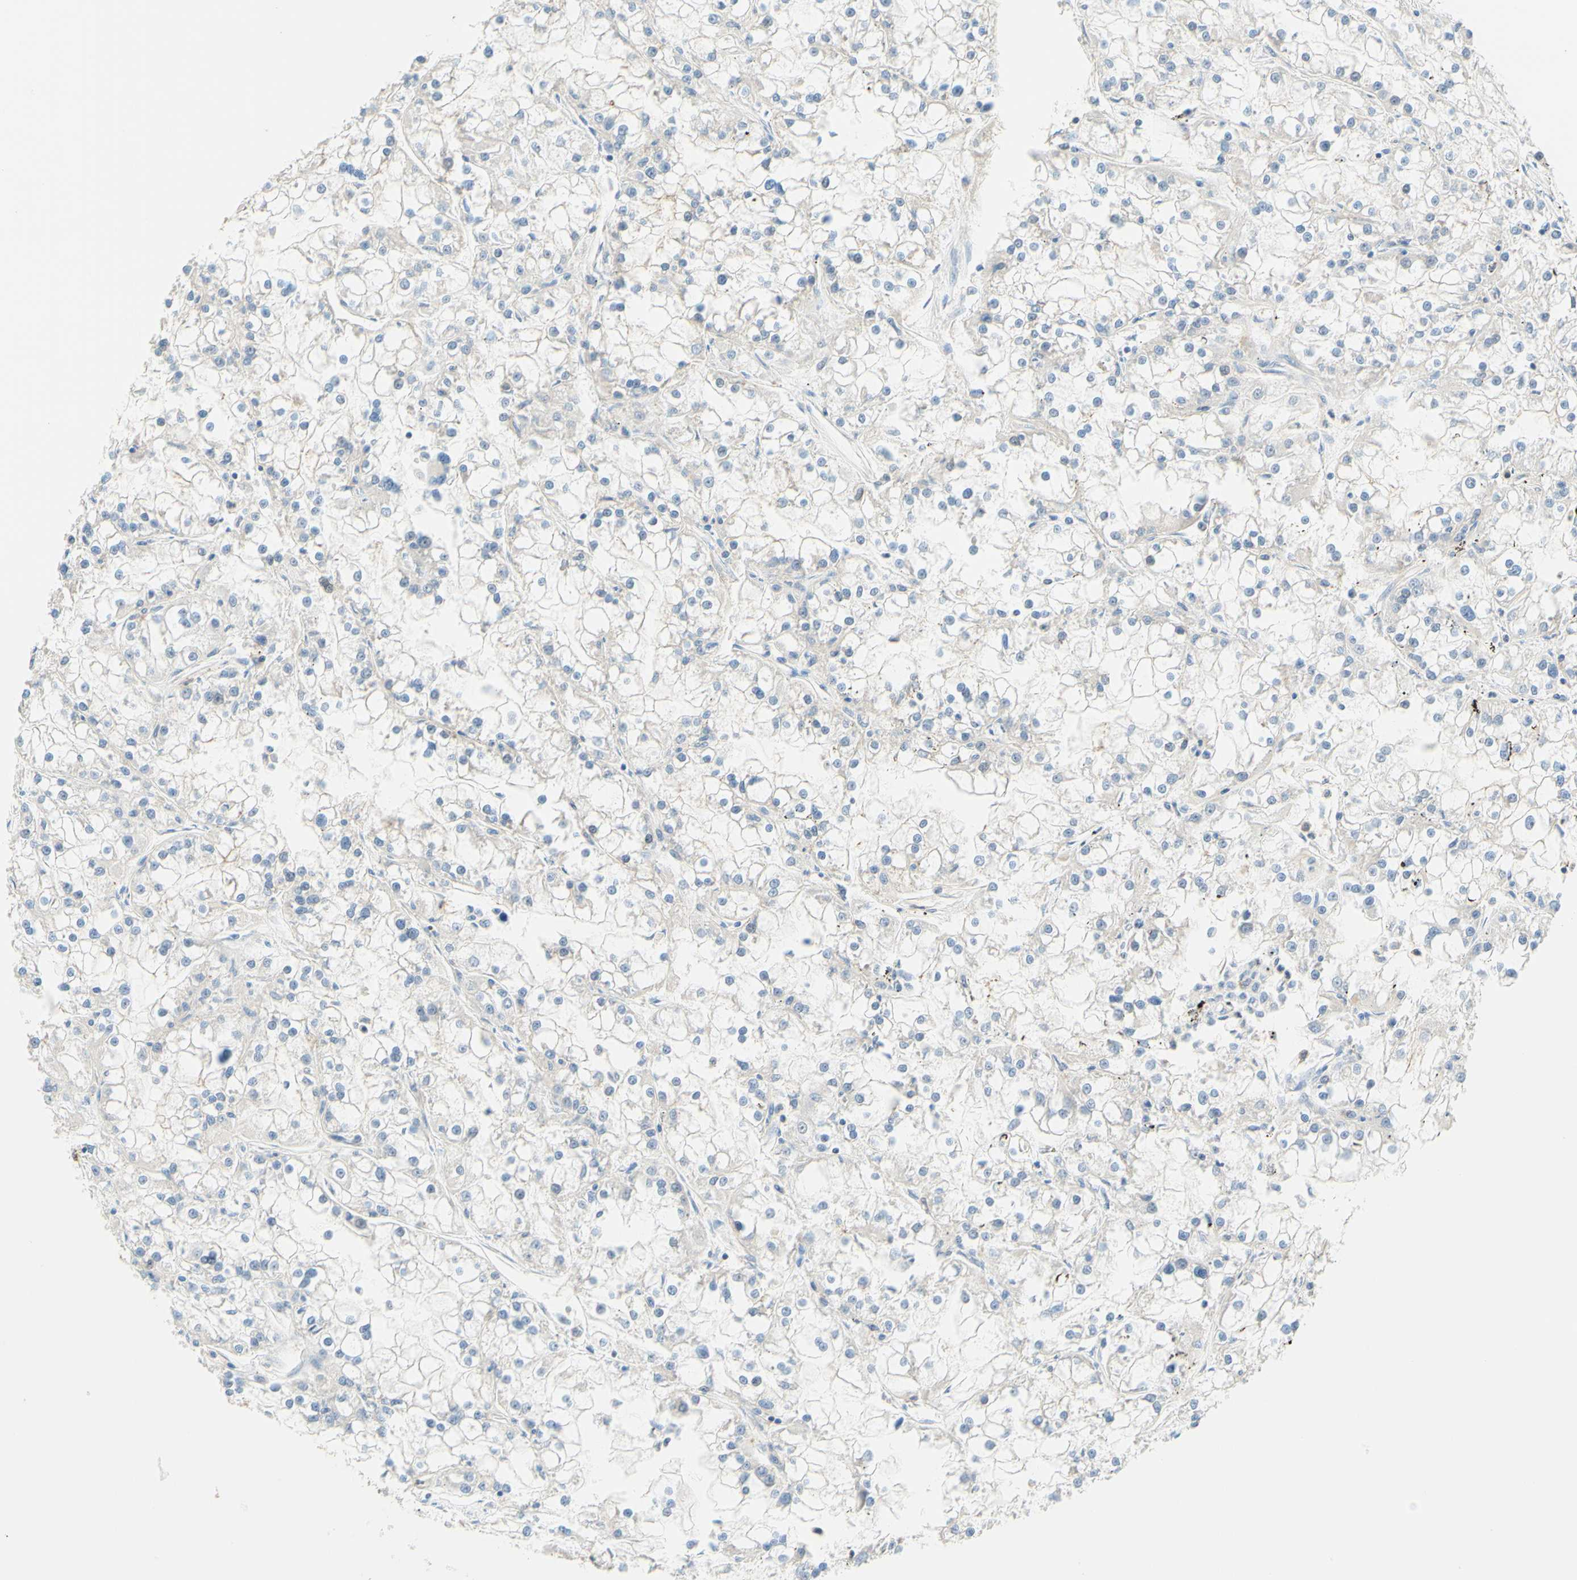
{"staining": {"intensity": "negative", "quantity": "none", "location": "none"}, "tissue": "renal cancer", "cell_type": "Tumor cells", "image_type": "cancer", "snomed": [{"axis": "morphology", "description": "Adenocarcinoma, NOS"}, {"axis": "topography", "description": "Kidney"}], "caption": "DAB (3,3'-diaminobenzidine) immunohistochemical staining of renal cancer (adenocarcinoma) exhibits no significant positivity in tumor cells. Nuclei are stained in blue.", "gene": "C2CD2L", "patient": {"sex": "female", "age": 52}}